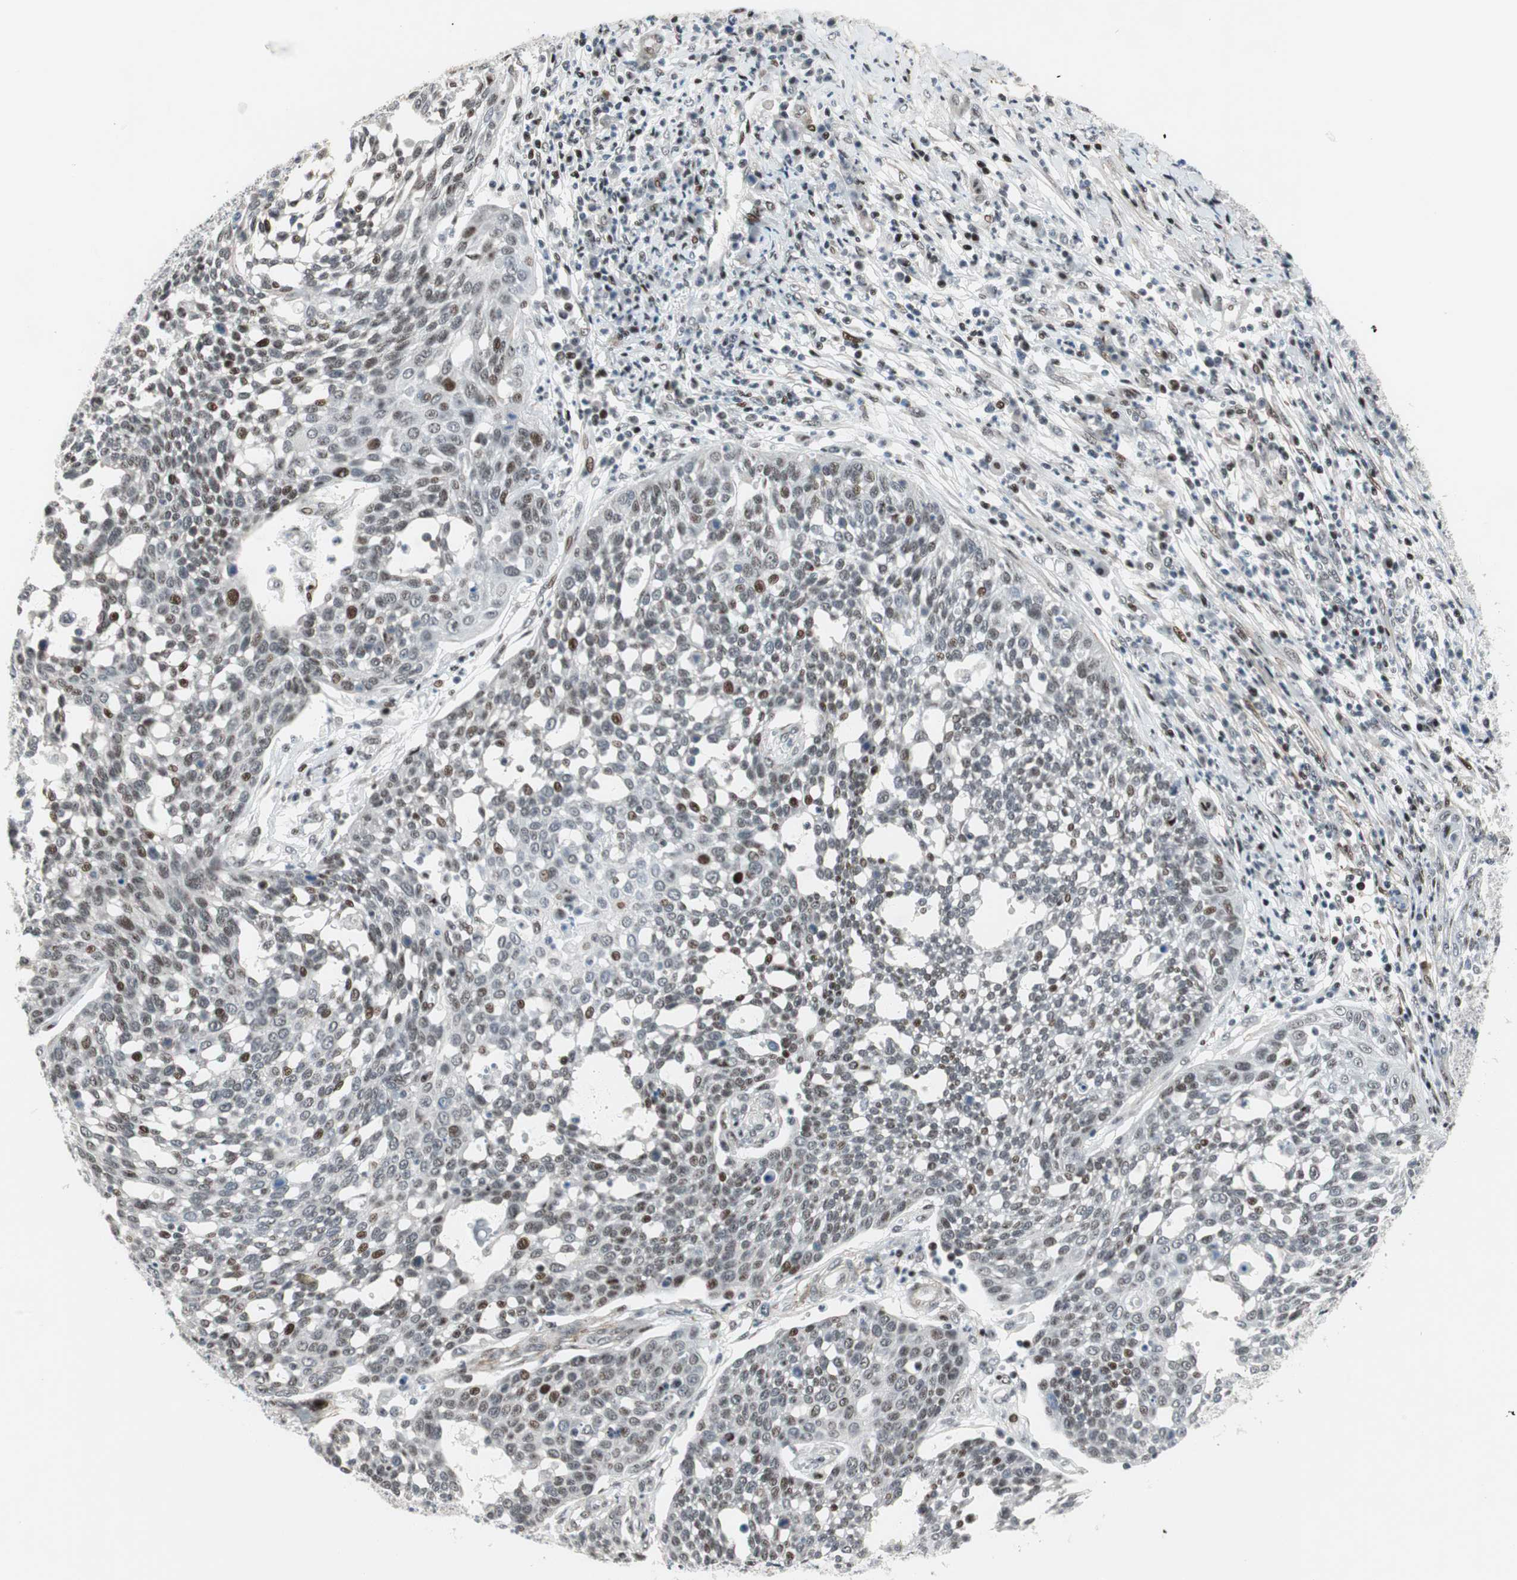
{"staining": {"intensity": "strong", "quantity": "<25%", "location": "nuclear"}, "tissue": "cervical cancer", "cell_type": "Tumor cells", "image_type": "cancer", "snomed": [{"axis": "morphology", "description": "Squamous cell carcinoma, NOS"}, {"axis": "topography", "description": "Cervix"}], "caption": "IHC staining of cervical squamous cell carcinoma, which displays medium levels of strong nuclear expression in approximately <25% of tumor cells indicating strong nuclear protein expression. The staining was performed using DAB (3,3'-diaminobenzidine) (brown) for protein detection and nuclei were counterstained in hematoxylin (blue).", "gene": "FBXO44", "patient": {"sex": "female", "age": 34}}